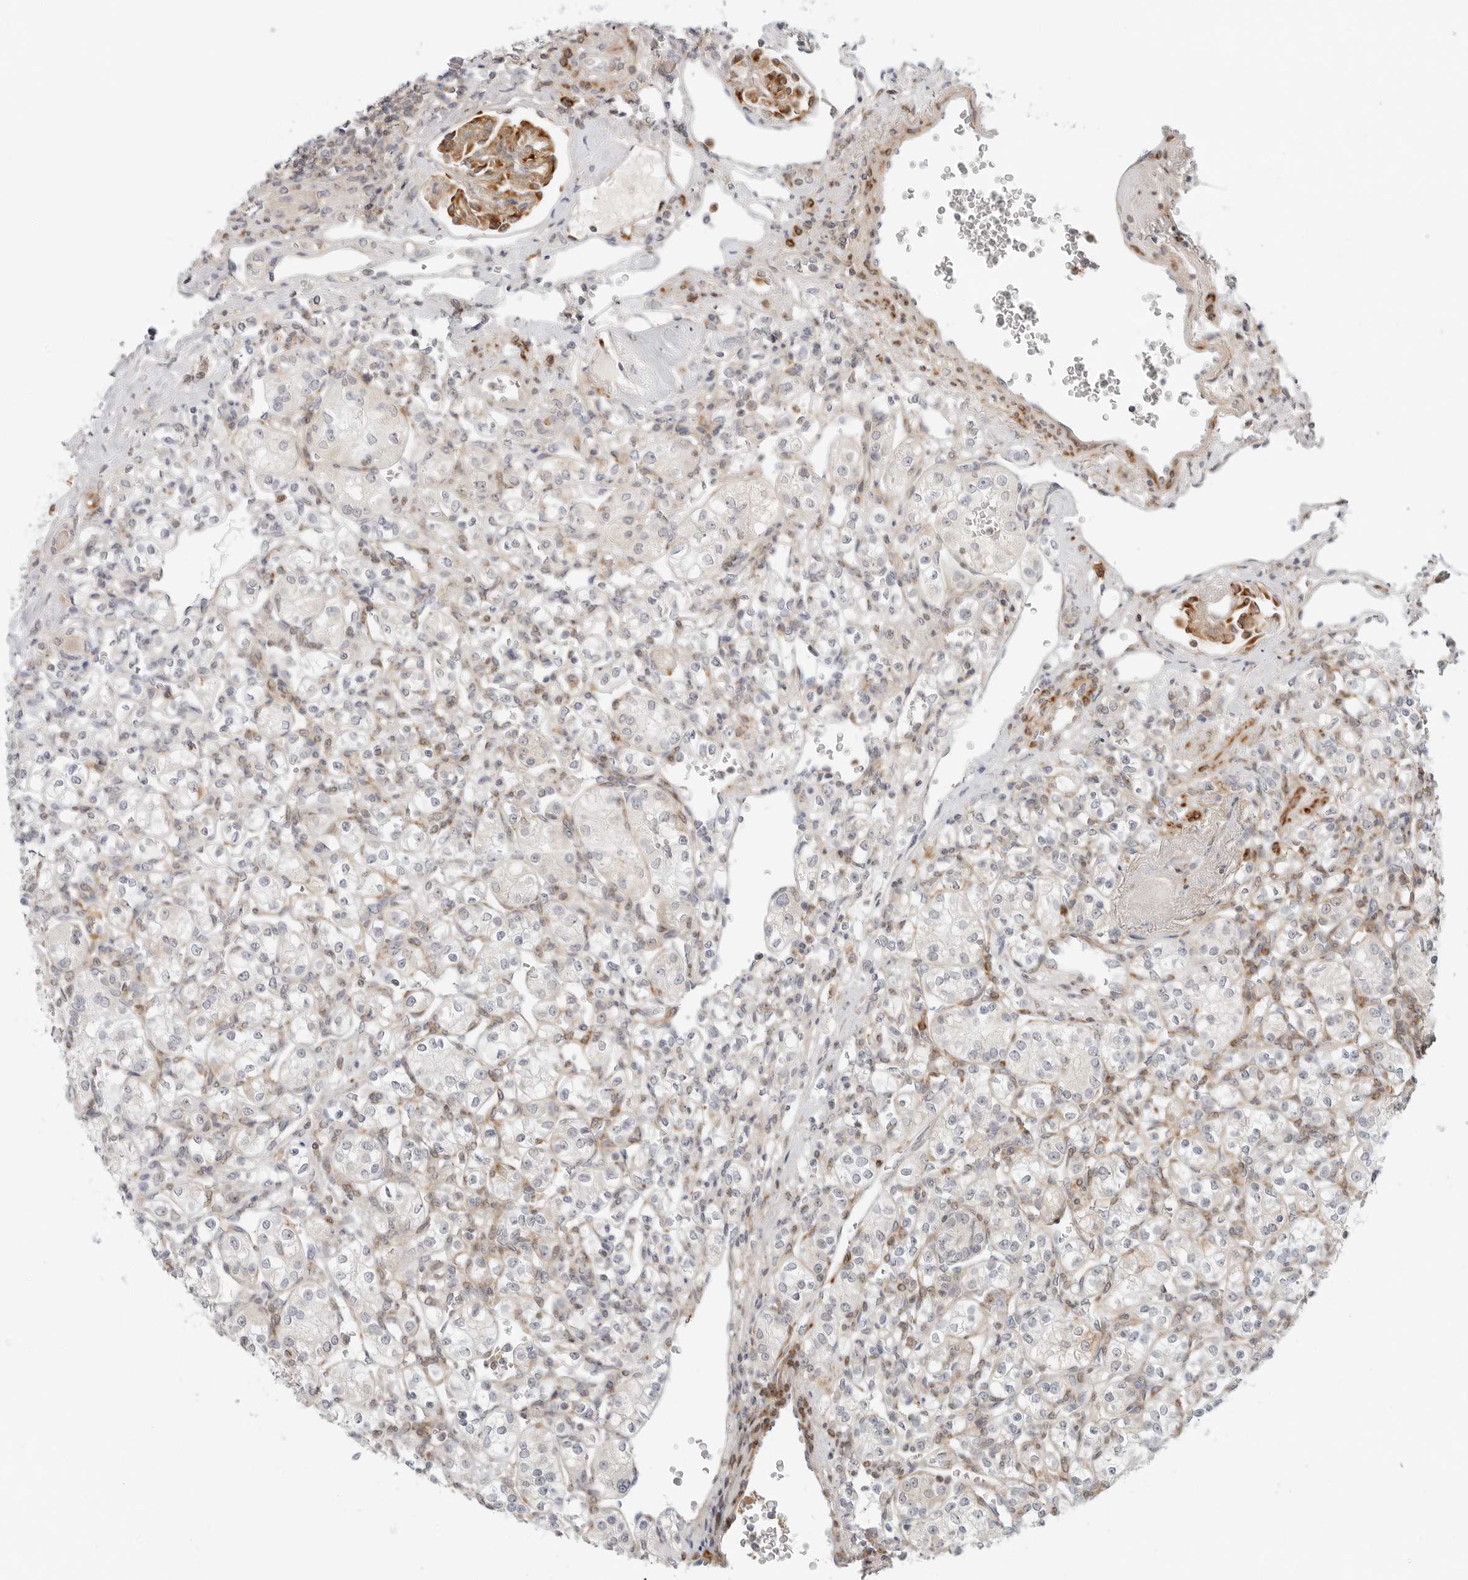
{"staining": {"intensity": "negative", "quantity": "none", "location": "none"}, "tissue": "renal cancer", "cell_type": "Tumor cells", "image_type": "cancer", "snomed": [{"axis": "morphology", "description": "Adenocarcinoma, NOS"}, {"axis": "topography", "description": "Kidney"}], "caption": "Tumor cells are negative for brown protein staining in adenocarcinoma (renal).", "gene": "C1QTNF1", "patient": {"sex": "male", "age": 77}}